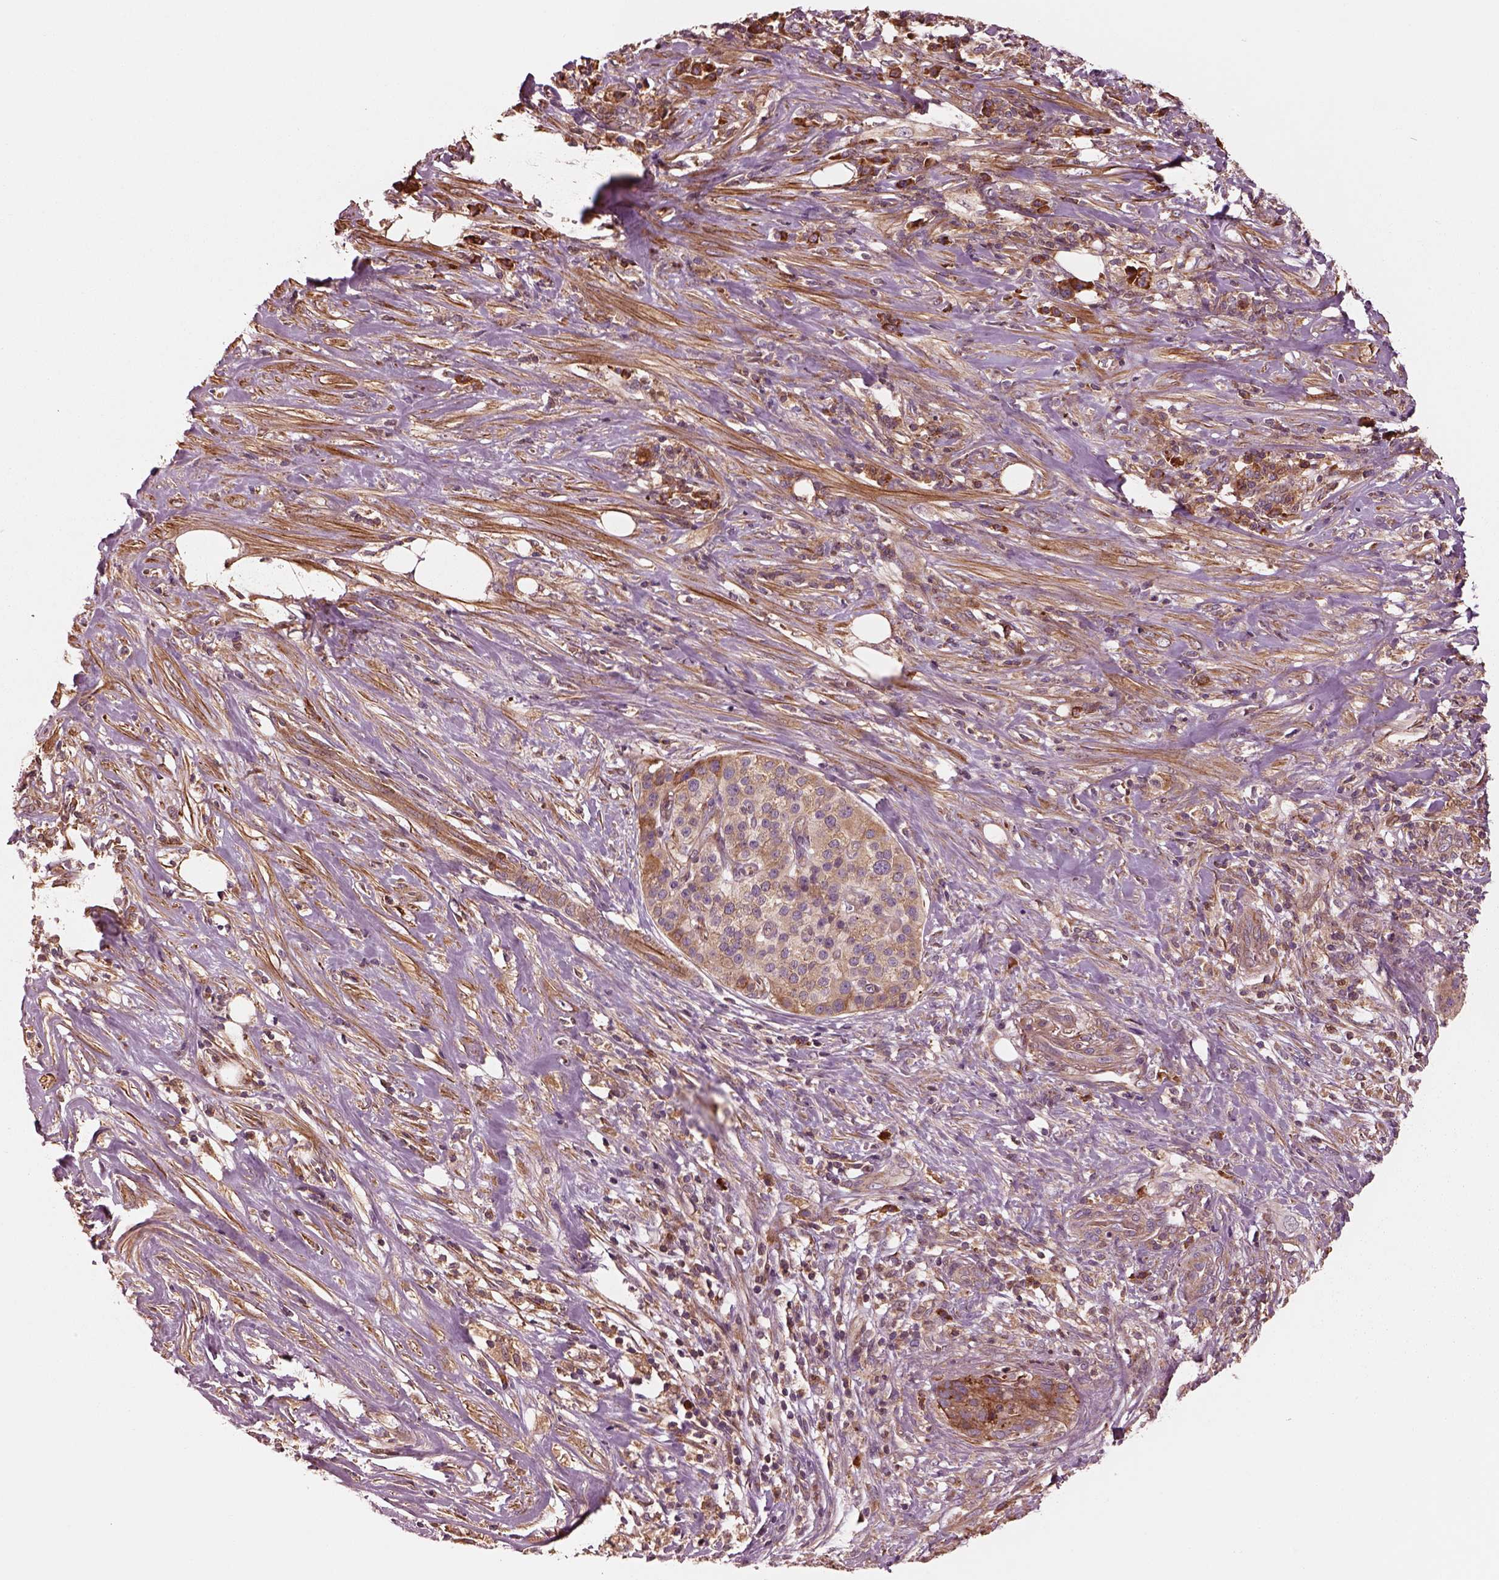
{"staining": {"intensity": "strong", "quantity": "<25%", "location": "cytoplasmic/membranous"}, "tissue": "pancreatic cancer", "cell_type": "Tumor cells", "image_type": "cancer", "snomed": [{"axis": "morphology", "description": "Normal tissue, NOS"}, {"axis": "morphology", "description": "Inflammation, NOS"}, {"axis": "morphology", "description": "Adenocarcinoma, NOS"}, {"axis": "topography", "description": "Pancreas"}], "caption": "IHC staining of pancreatic cancer, which shows medium levels of strong cytoplasmic/membranous expression in approximately <25% of tumor cells indicating strong cytoplasmic/membranous protein positivity. The staining was performed using DAB (3,3'-diaminobenzidine) (brown) for protein detection and nuclei were counterstained in hematoxylin (blue).", "gene": "ASCC2", "patient": {"sex": "male", "age": 57}}